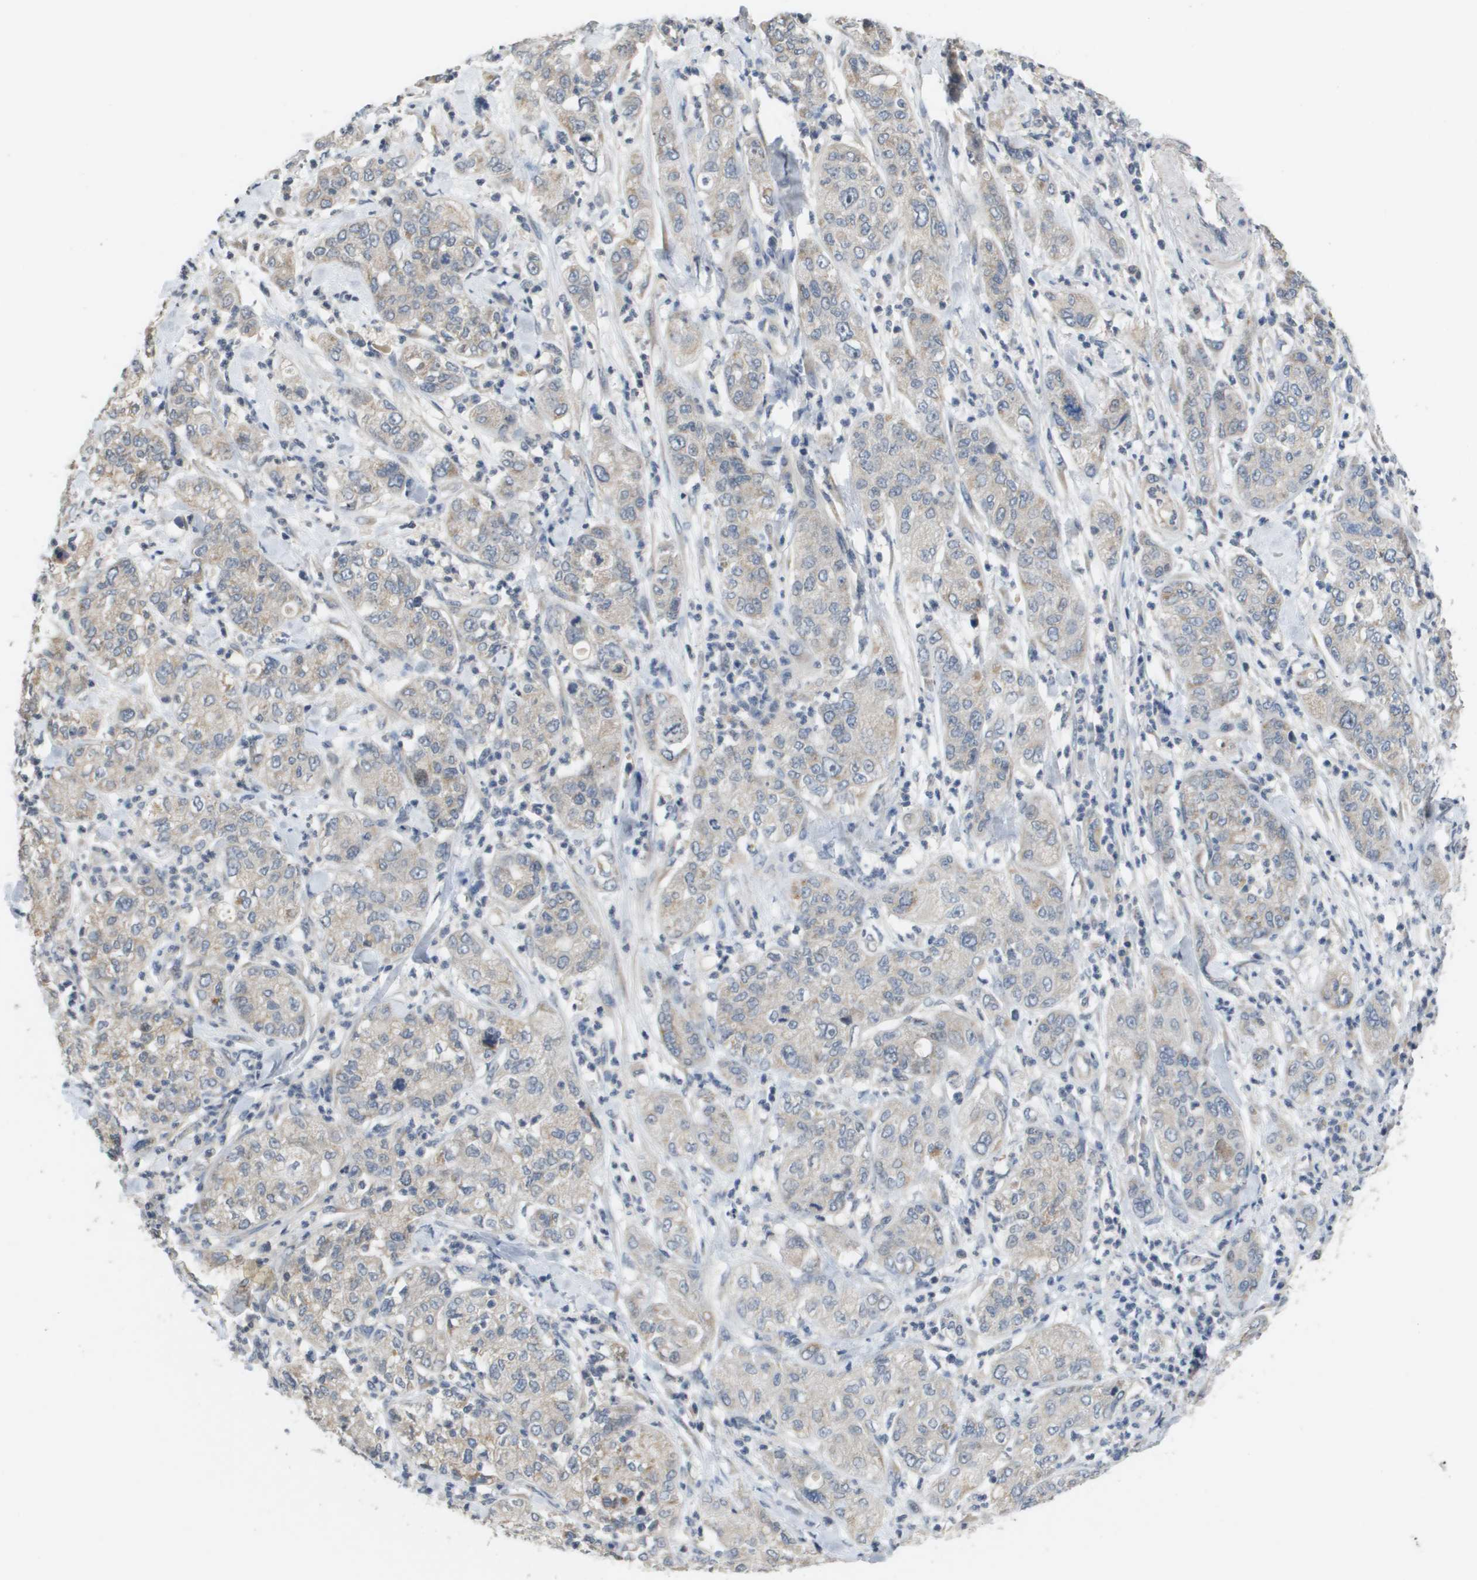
{"staining": {"intensity": "weak", "quantity": "<25%", "location": "cytoplasmic/membranous"}, "tissue": "pancreatic cancer", "cell_type": "Tumor cells", "image_type": "cancer", "snomed": [{"axis": "morphology", "description": "Adenocarcinoma, NOS"}, {"axis": "topography", "description": "Pancreas"}], "caption": "DAB immunohistochemical staining of pancreatic adenocarcinoma exhibits no significant expression in tumor cells.", "gene": "CAPN11", "patient": {"sex": "female", "age": 78}}